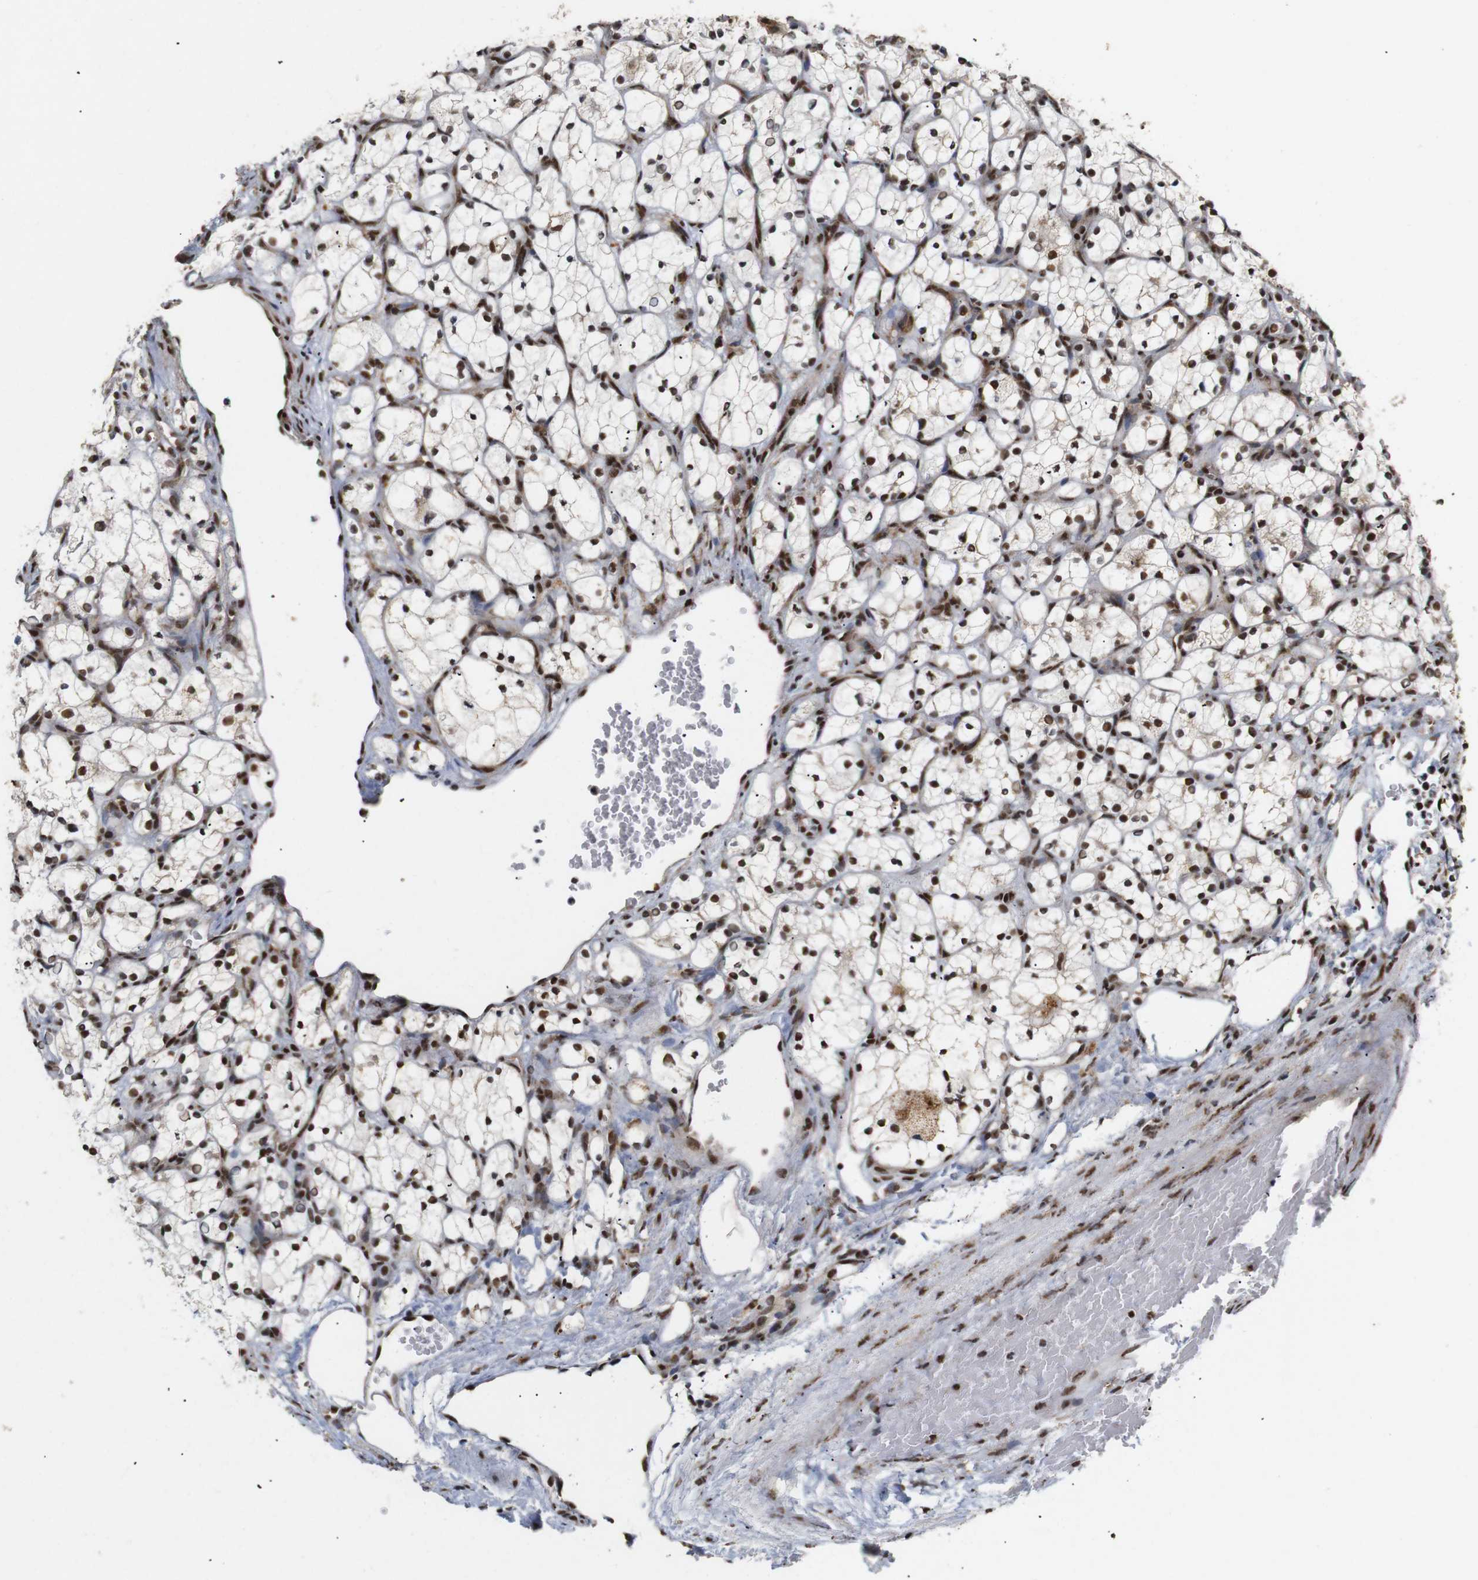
{"staining": {"intensity": "moderate", "quantity": ">75%", "location": "nuclear"}, "tissue": "renal cancer", "cell_type": "Tumor cells", "image_type": "cancer", "snomed": [{"axis": "morphology", "description": "Adenocarcinoma, NOS"}, {"axis": "topography", "description": "Kidney"}], "caption": "Moderate nuclear expression is seen in about >75% of tumor cells in renal adenocarcinoma.", "gene": "PYM1", "patient": {"sex": "female", "age": 69}}